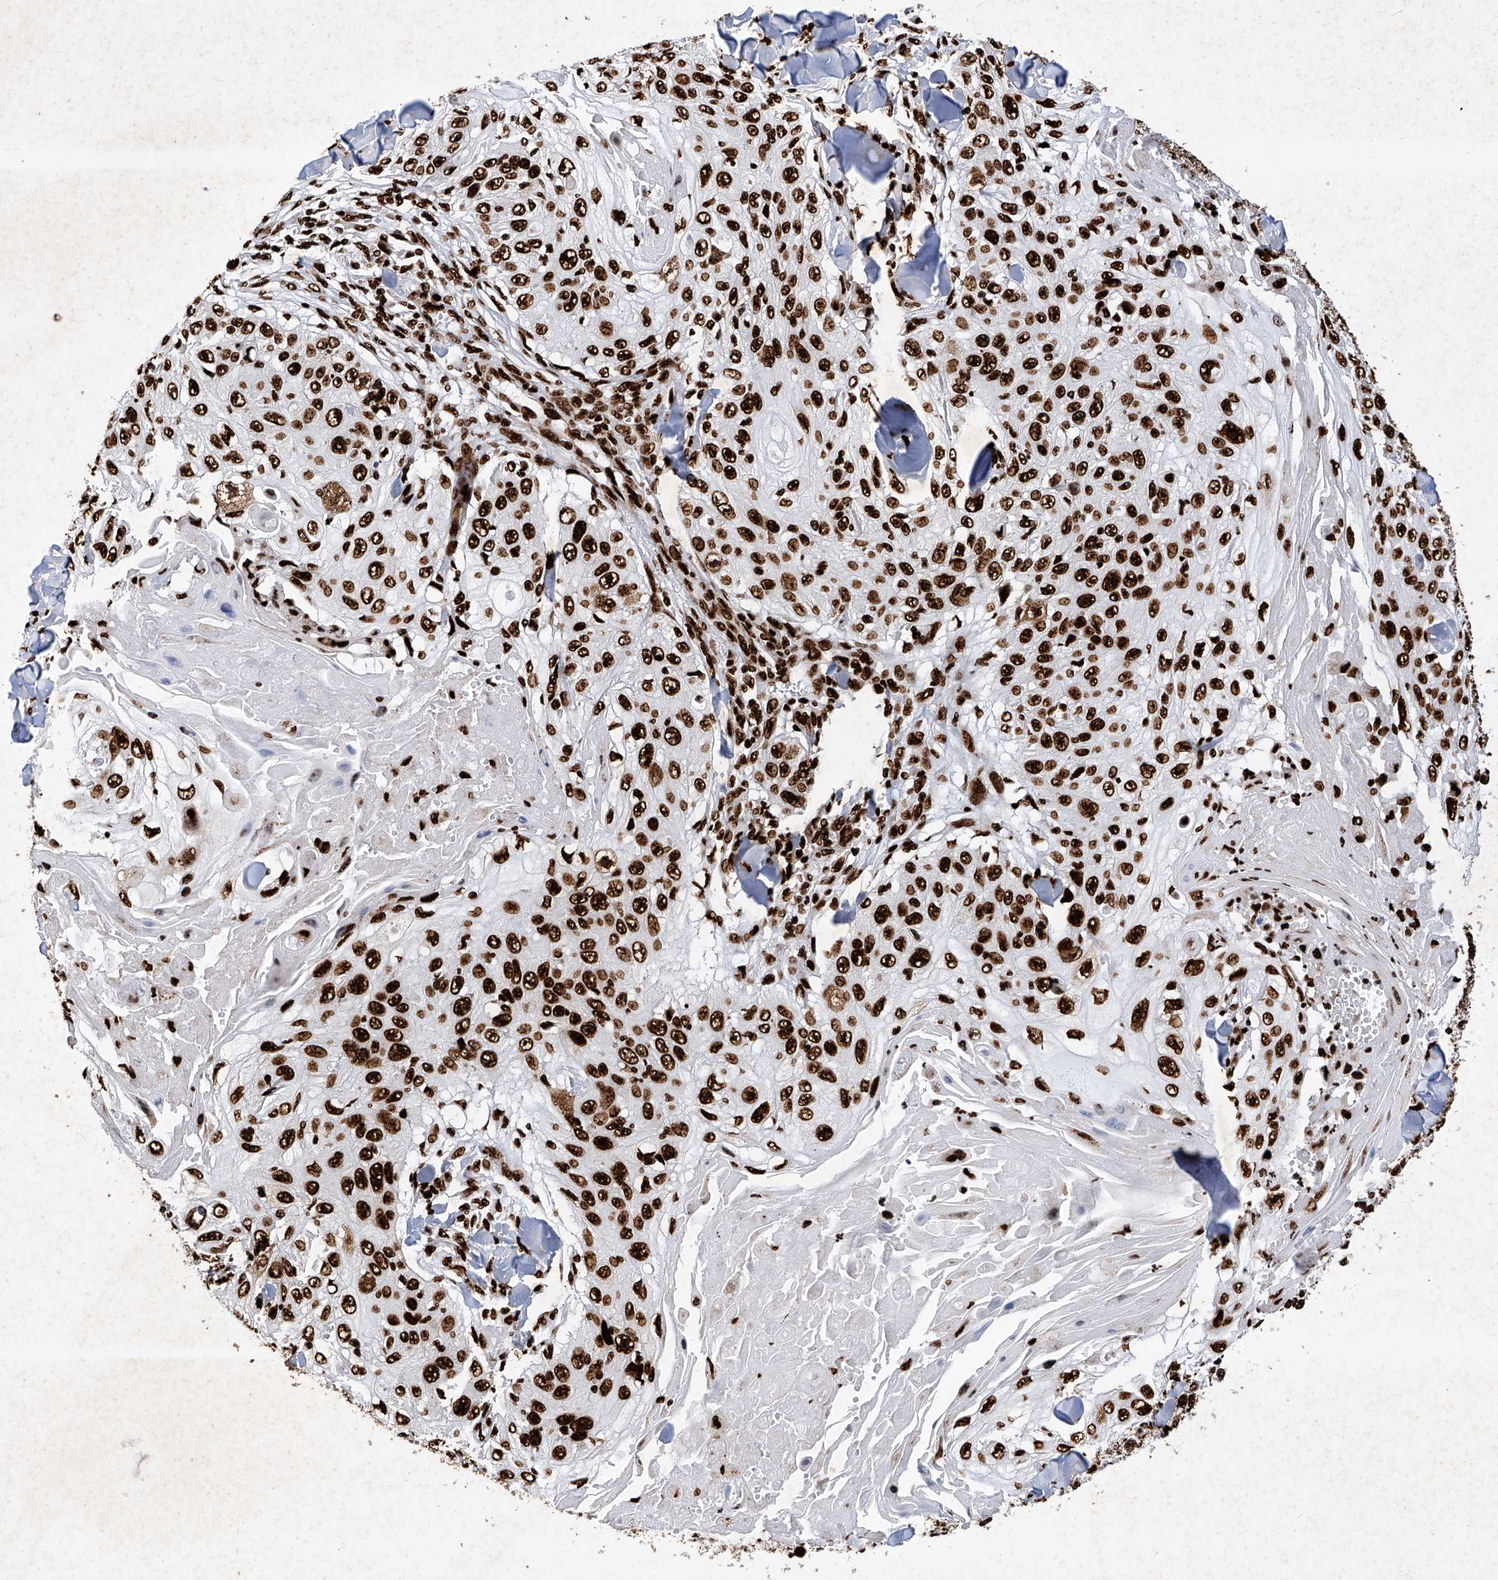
{"staining": {"intensity": "strong", "quantity": ">75%", "location": "nuclear"}, "tissue": "skin cancer", "cell_type": "Tumor cells", "image_type": "cancer", "snomed": [{"axis": "morphology", "description": "Squamous cell carcinoma, NOS"}, {"axis": "topography", "description": "Skin"}], "caption": "This photomicrograph exhibits IHC staining of skin cancer (squamous cell carcinoma), with high strong nuclear expression in about >75% of tumor cells.", "gene": "SRSF6", "patient": {"sex": "male", "age": 86}}